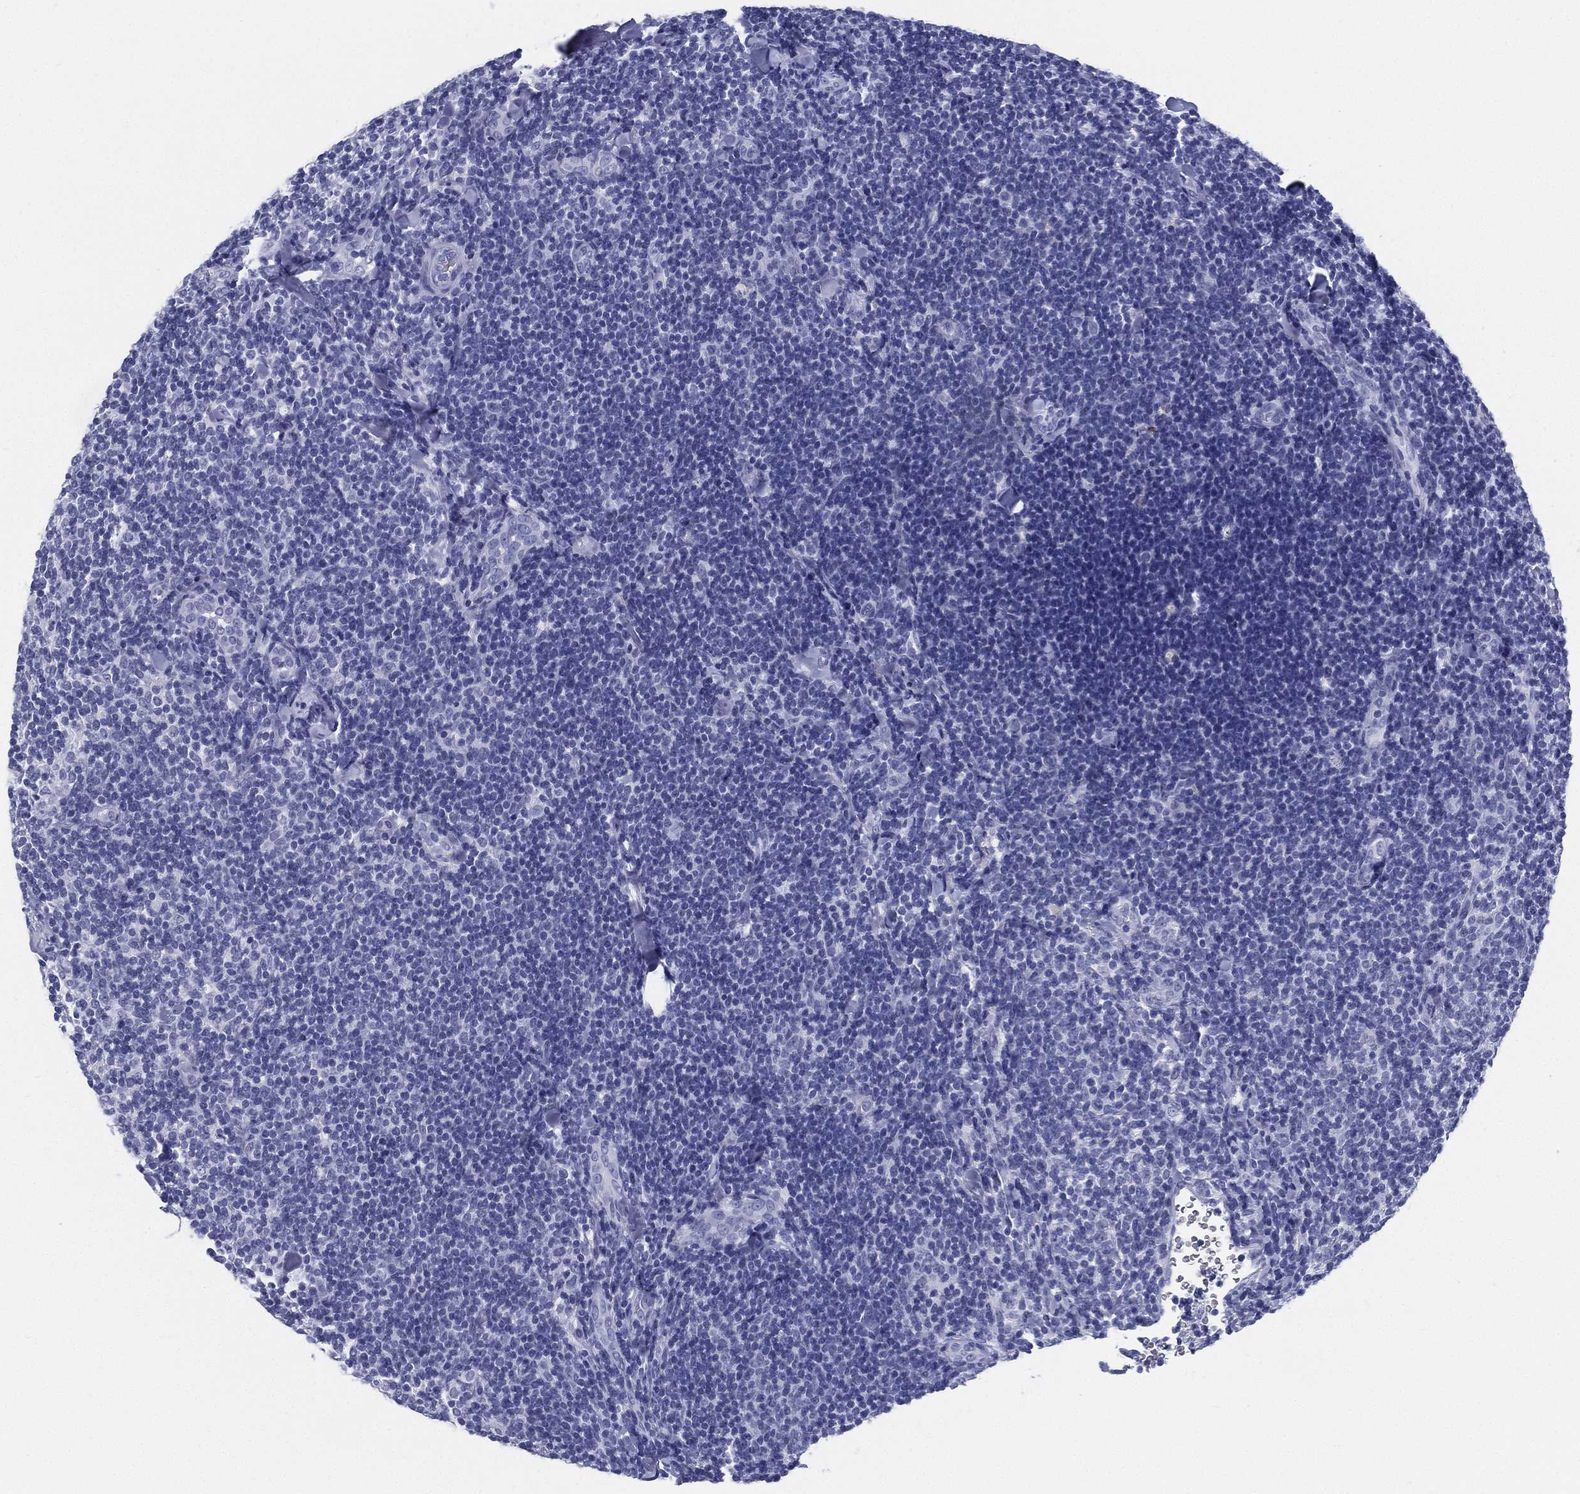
{"staining": {"intensity": "negative", "quantity": "none", "location": "none"}, "tissue": "lymphoma", "cell_type": "Tumor cells", "image_type": "cancer", "snomed": [{"axis": "morphology", "description": "Malignant lymphoma, non-Hodgkin's type, Low grade"}, {"axis": "topography", "description": "Lymph node"}], "caption": "The immunohistochemistry (IHC) micrograph has no significant staining in tumor cells of low-grade malignant lymphoma, non-Hodgkin's type tissue.", "gene": "ATP1B2", "patient": {"sex": "female", "age": 56}}